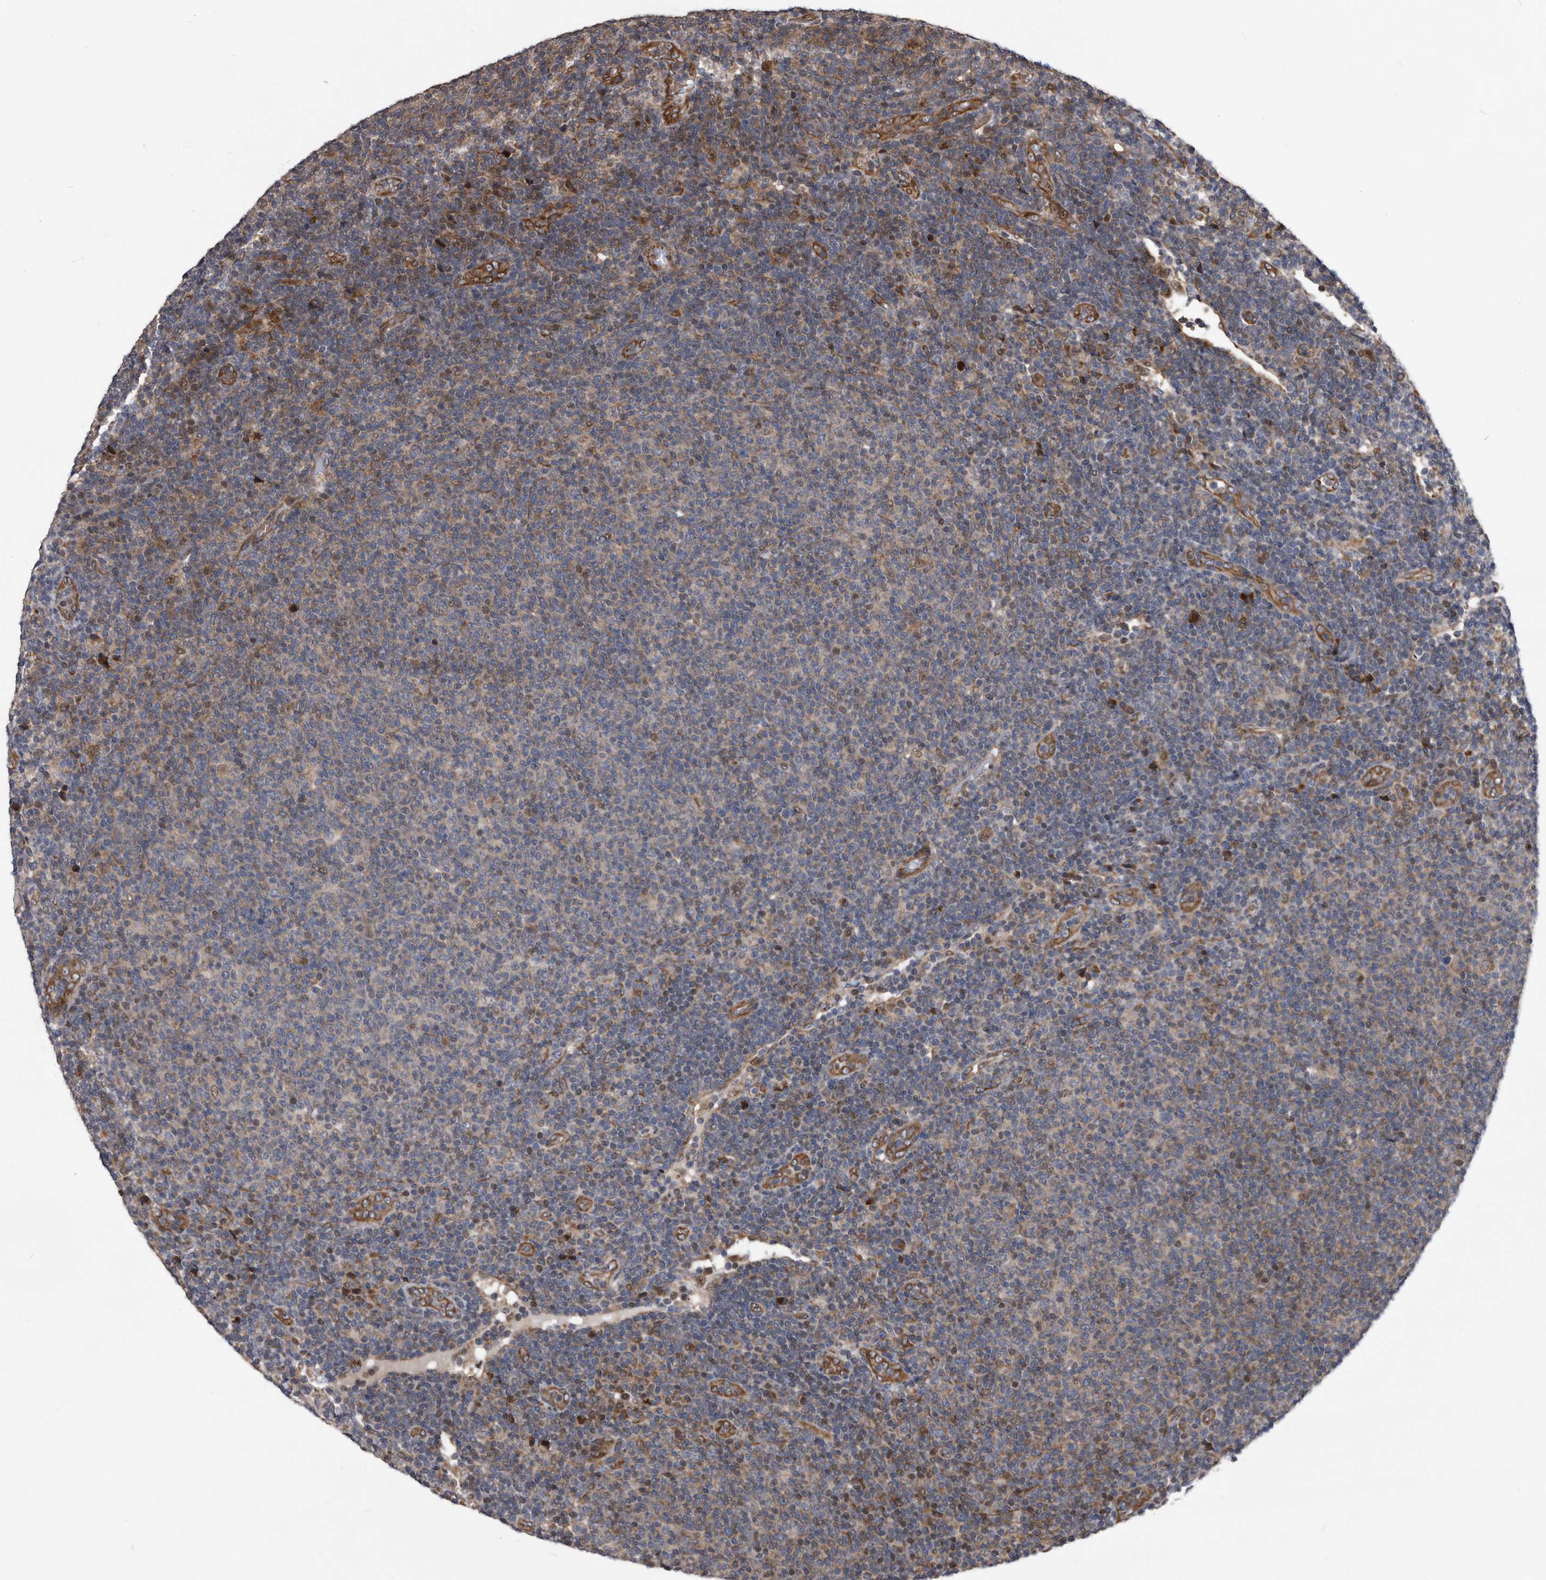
{"staining": {"intensity": "moderate", "quantity": "<25%", "location": "cytoplasmic/membranous"}, "tissue": "lymphoma", "cell_type": "Tumor cells", "image_type": "cancer", "snomed": [{"axis": "morphology", "description": "Malignant lymphoma, non-Hodgkin's type, Low grade"}, {"axis": "topography", "description": "Lymph node"}], "caption": "Lymphoma was stained to show a protein in brown. There is low levels of moderate cytoplasmic/membranous expression in about <25% of tumor cells. Immunohistochemistry (ihc) stains the protein in brown and the nuclei are stained blue.", "gene": "SERINC2", "patient": {"sex": "male", "age": 66}}